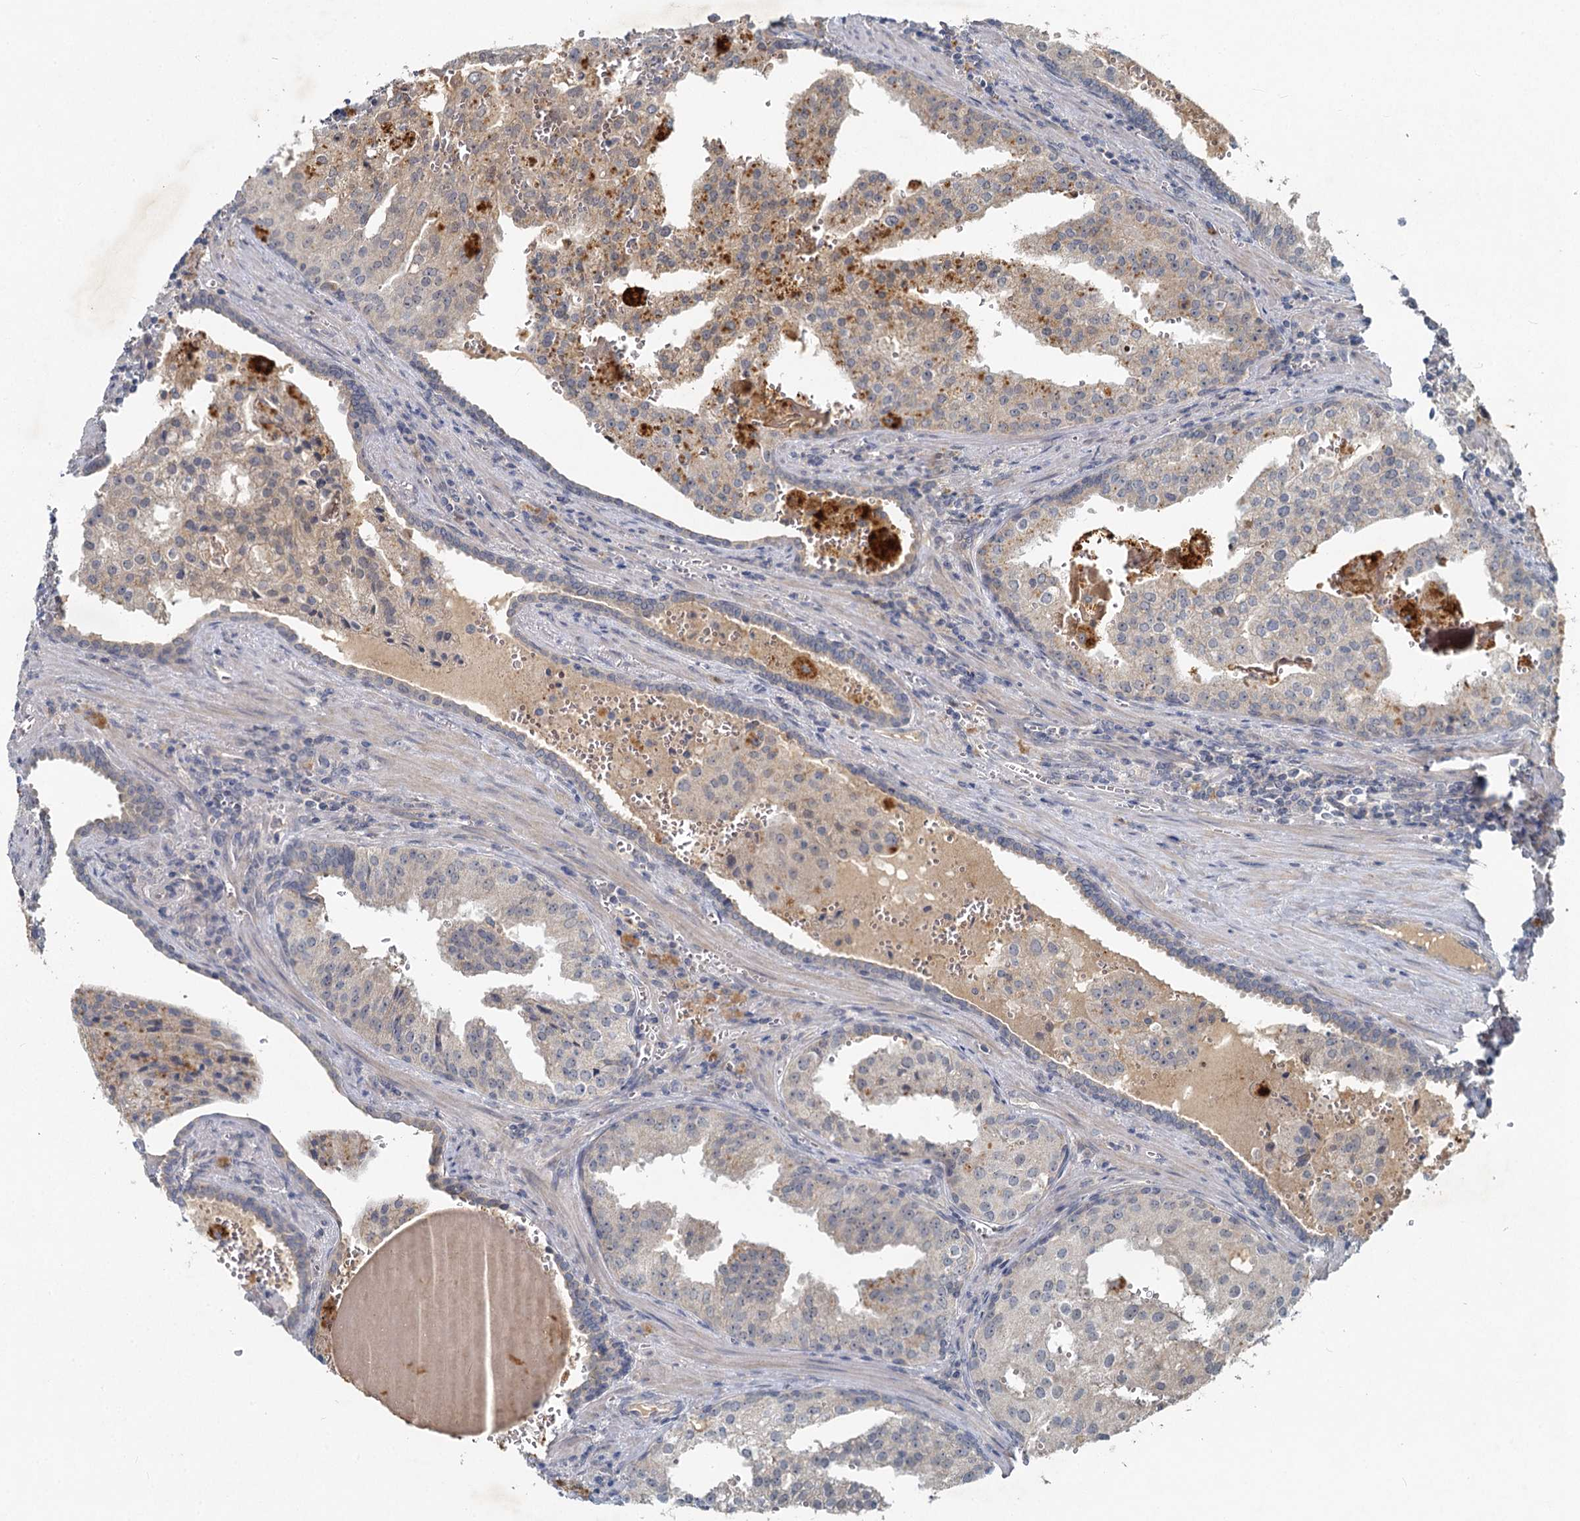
{"staining": {"intensity": "weak", "quantity": "<25%", "location": "cytoplasmic/membranous"}, "tissue": "prostate cancer", "cell_type": "Tumor cells", "image_type": "cancer", "snomed": [{"axis": "morphology", "description": "Adenocarcinoma, High grade"}, {"axis": "topography", "description": "Prostate"}], "caption": "The histopathology image demonstrates no staining of tumor cells in prostate high-grade adenocarcinoma.", "gene": "HERC3", "patient": {"sex": "male", "age": 68}}